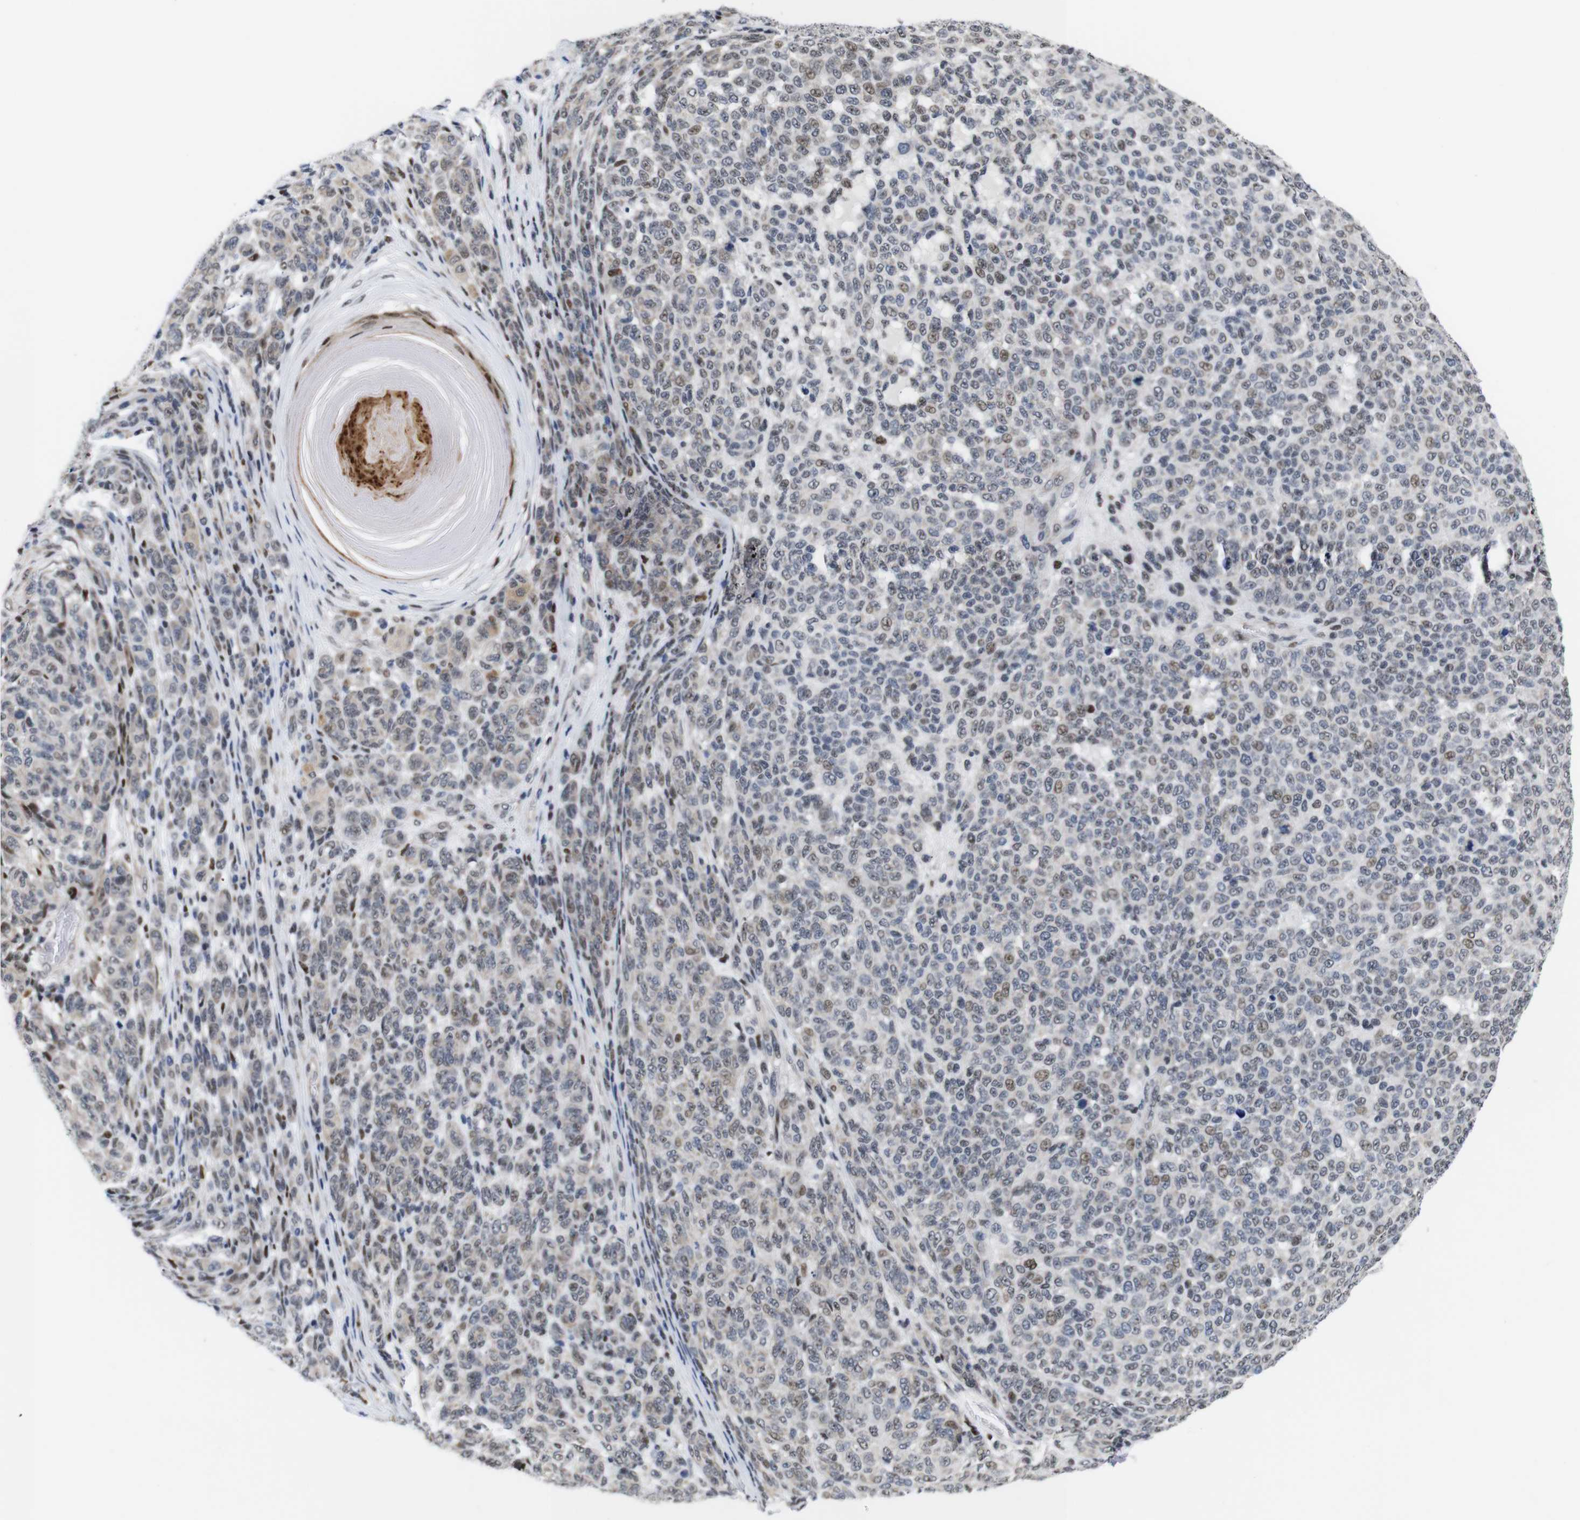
{"staining": {"intensity": "weak", "quantity": "25%-75%", "location": "cytoplasmic/membranous,nuclear"}, "tissue": "melanoma", "cell_type": "Tumor cells", "image_type": "cancer", "snomed": [{"axis": "morphology", "description": "Malignant melanoma, NOS"}, {"axis": "topography", "description": "Skin"}], "caption": "Protein expression analysis of human malignant melanoma reveals weak cytoplasmic/membranous and nuclear positivity in approximately 25%-75% of tumor cells. (DAB IHC, brown staining for protein, blue staining for nuclei).", "gene": "GATA6", "patient": {"sex": "male", "age": 59}}